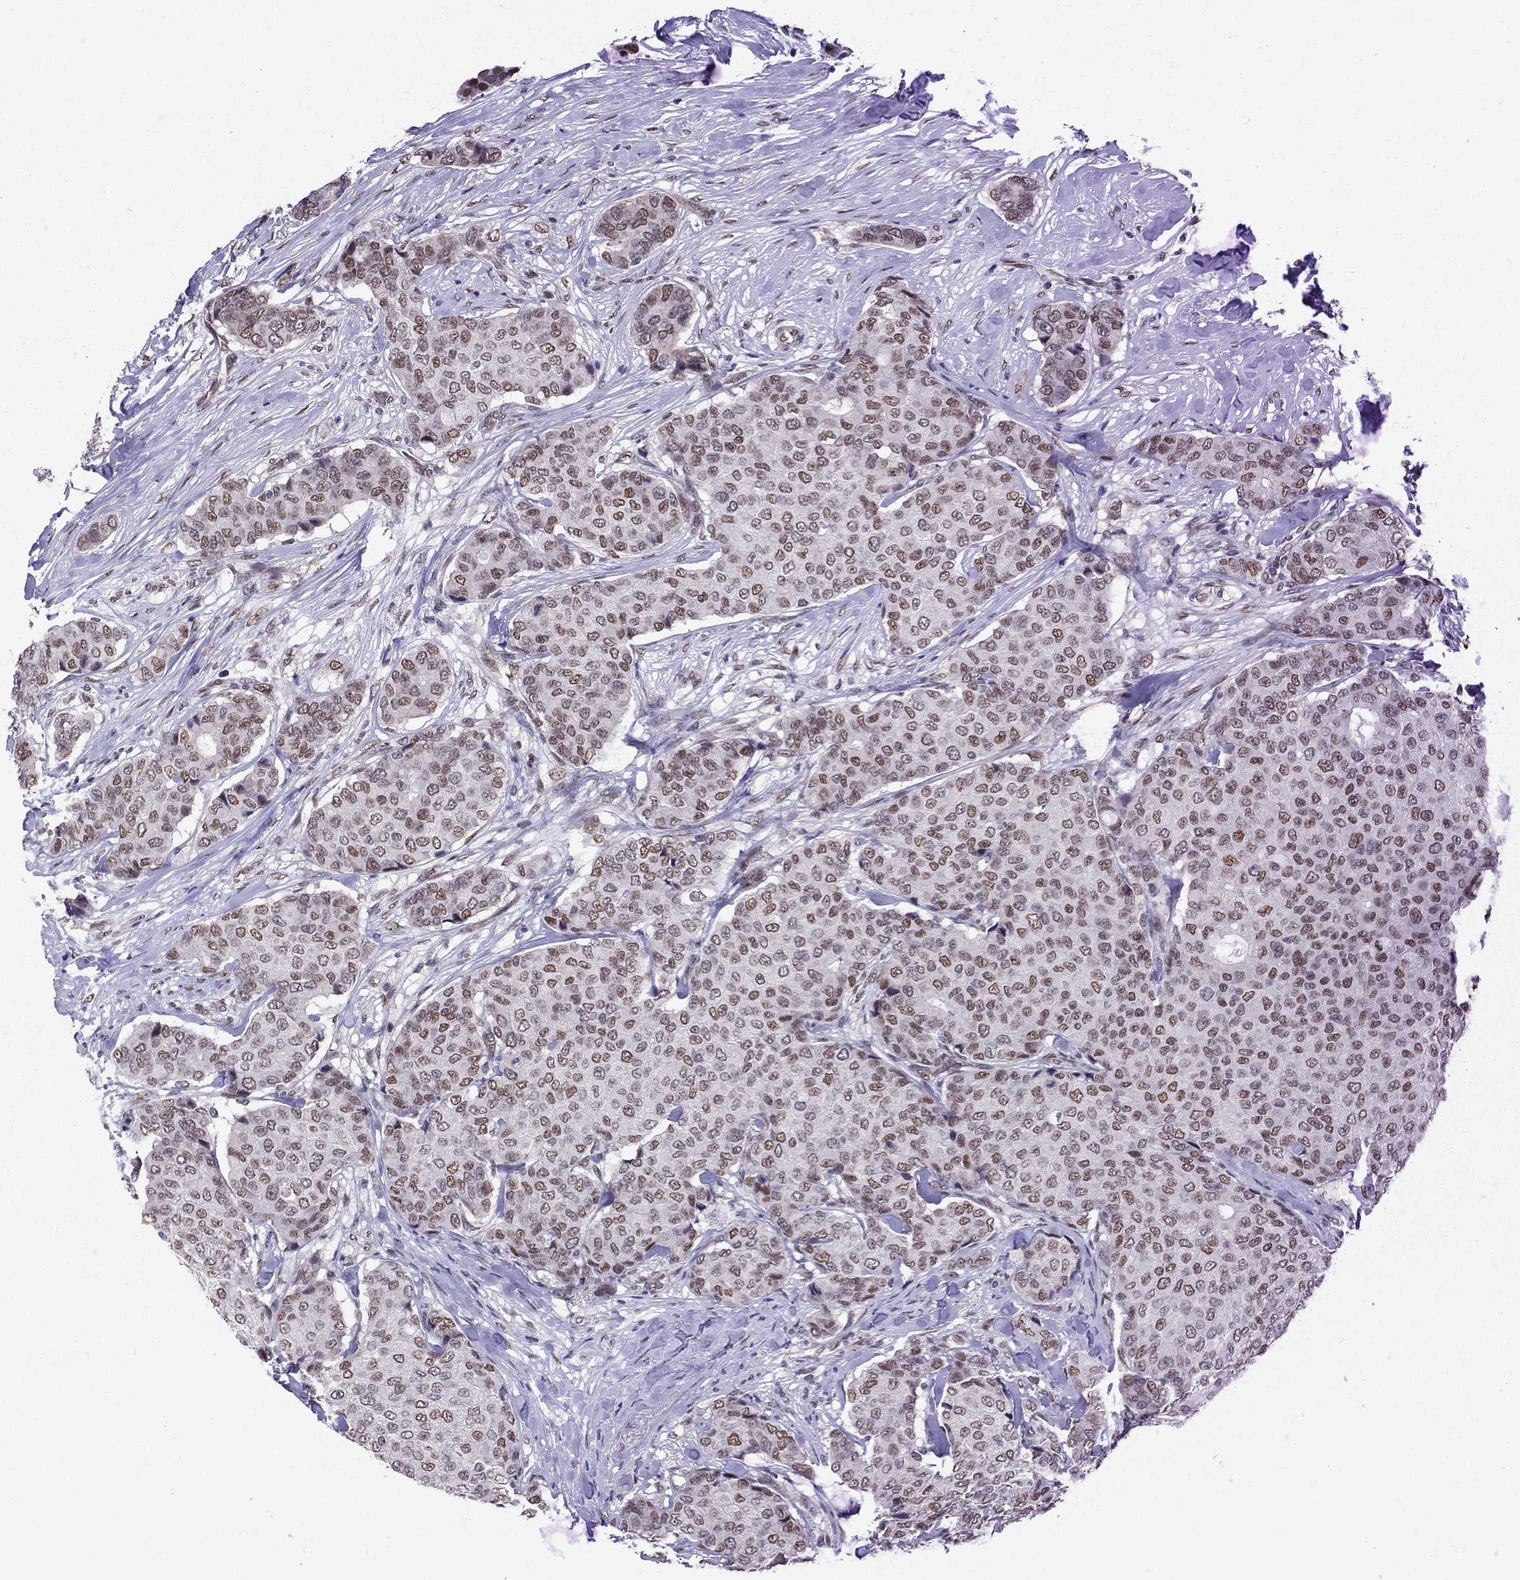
{"staining": {"intensity": "moderate", "quantity": ">75%", "location": "nuclear"}, "tissue": "breast cancer", "cell_type": "Tumor cells", "image_type": "cancer", "snomed": [{"axis": "morphology", "description": "Duct carcinoma"}, {"axis": "topography", "description": "Breast"}], "caption": "Tumor cells demonstrate moderate nuclear staining in approximately >75% of cells in breast cancer.", "gene": "ZBED1", "patient": {"sex": "female", "age": 75}}